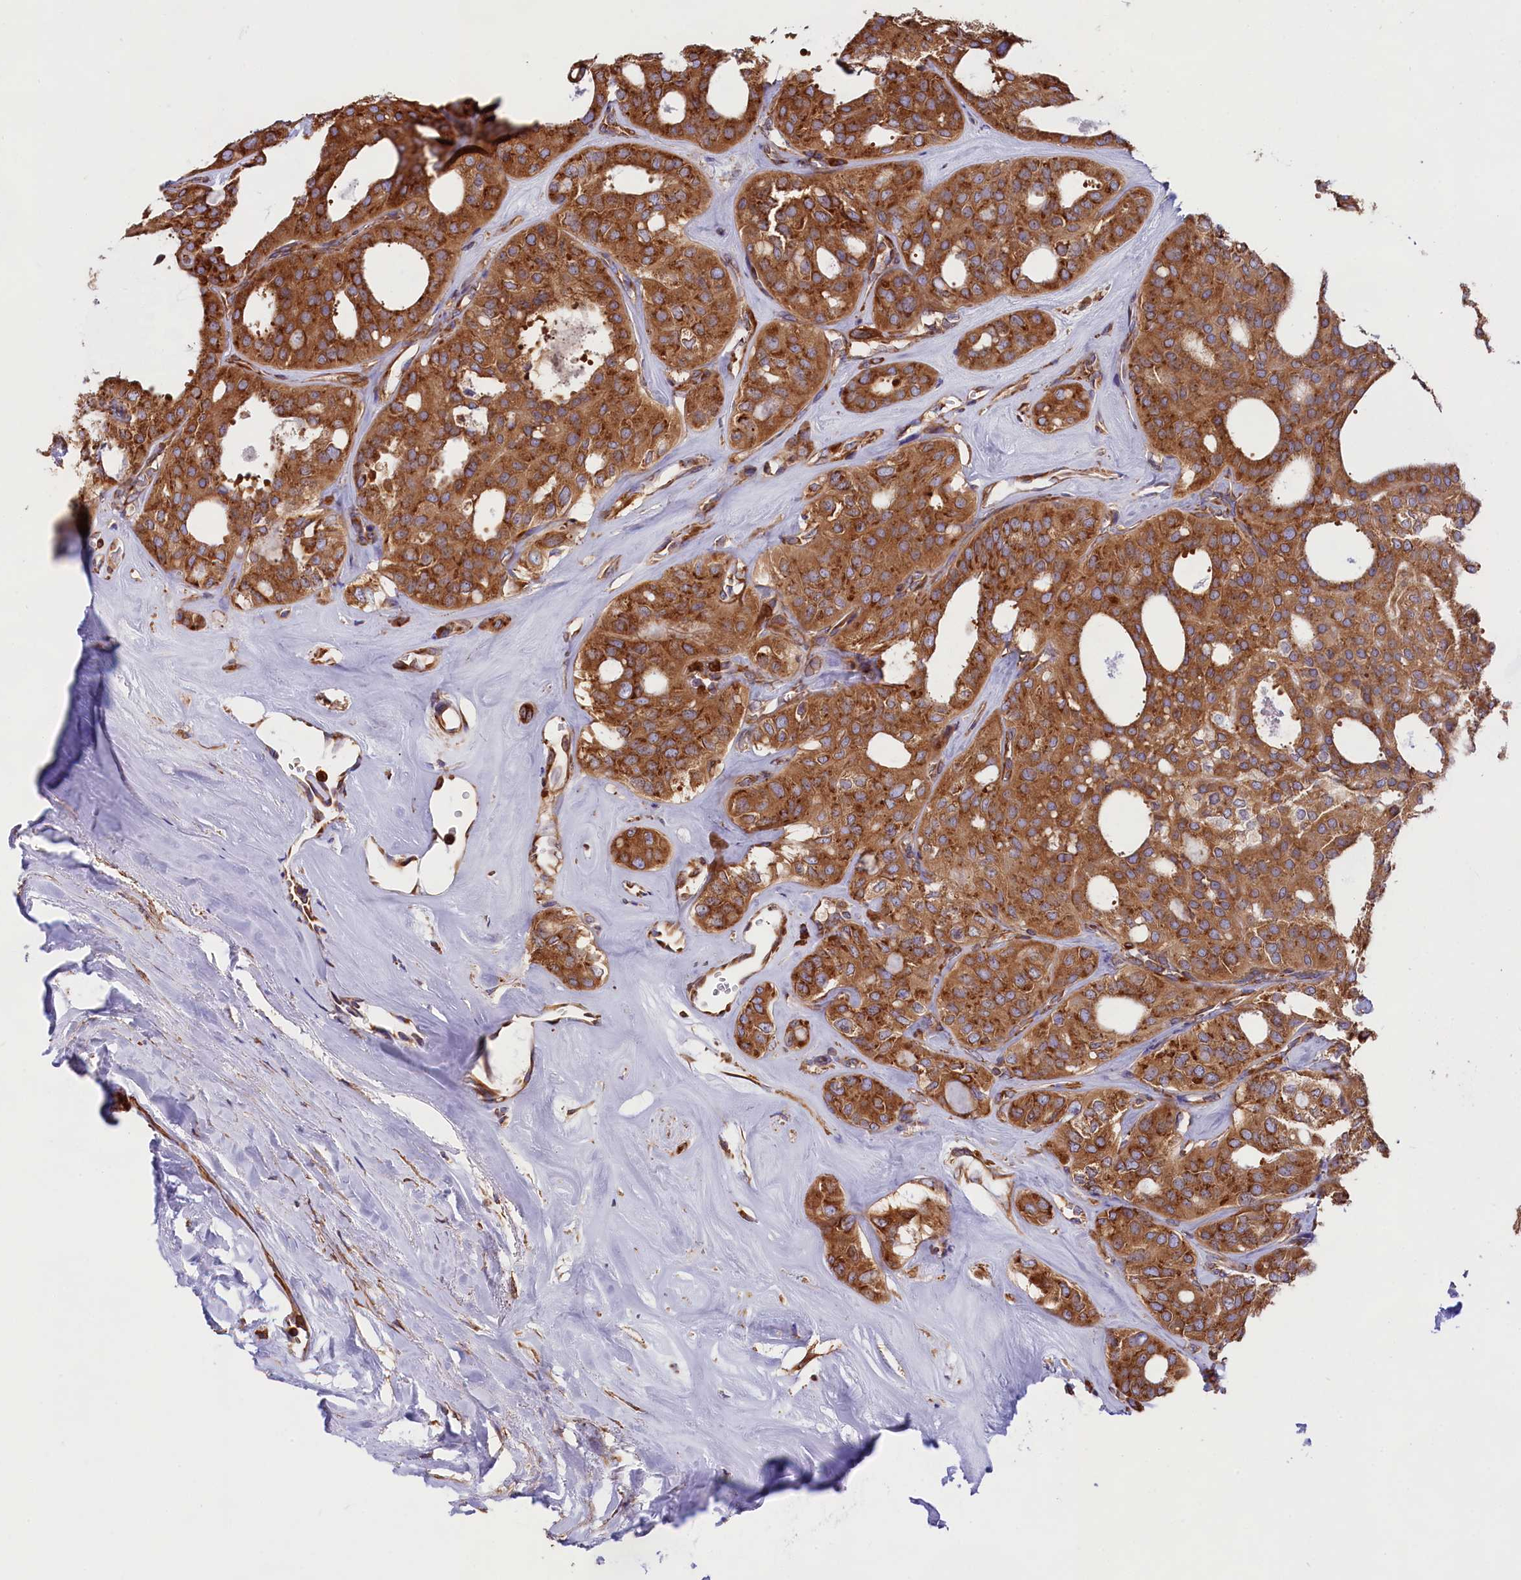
{"staining": {"intensity": "moderate", "quantity": ">75%", "location": "cytoplasmic/membranous"}, "tissue": "thyroid cancer", "cell_type": "Tumor cells", "image_type": "cancer", "snomed": [{"axis": "morphology", "description": "Follicular adenoma carcinoma, NOS"}, {"axis": "topography", "description": "Thyroid gland"}], "caption": "The histopathology image reveals immunohistochemical staining of thyroid cancer. There is moderate cytoplasmic/membranous expression is appreciated in approximately >75% of tumor cells. Nuclei are stained in blue.", "gene": "GYS1", "patient": {"sex": "male", "age": 75}}